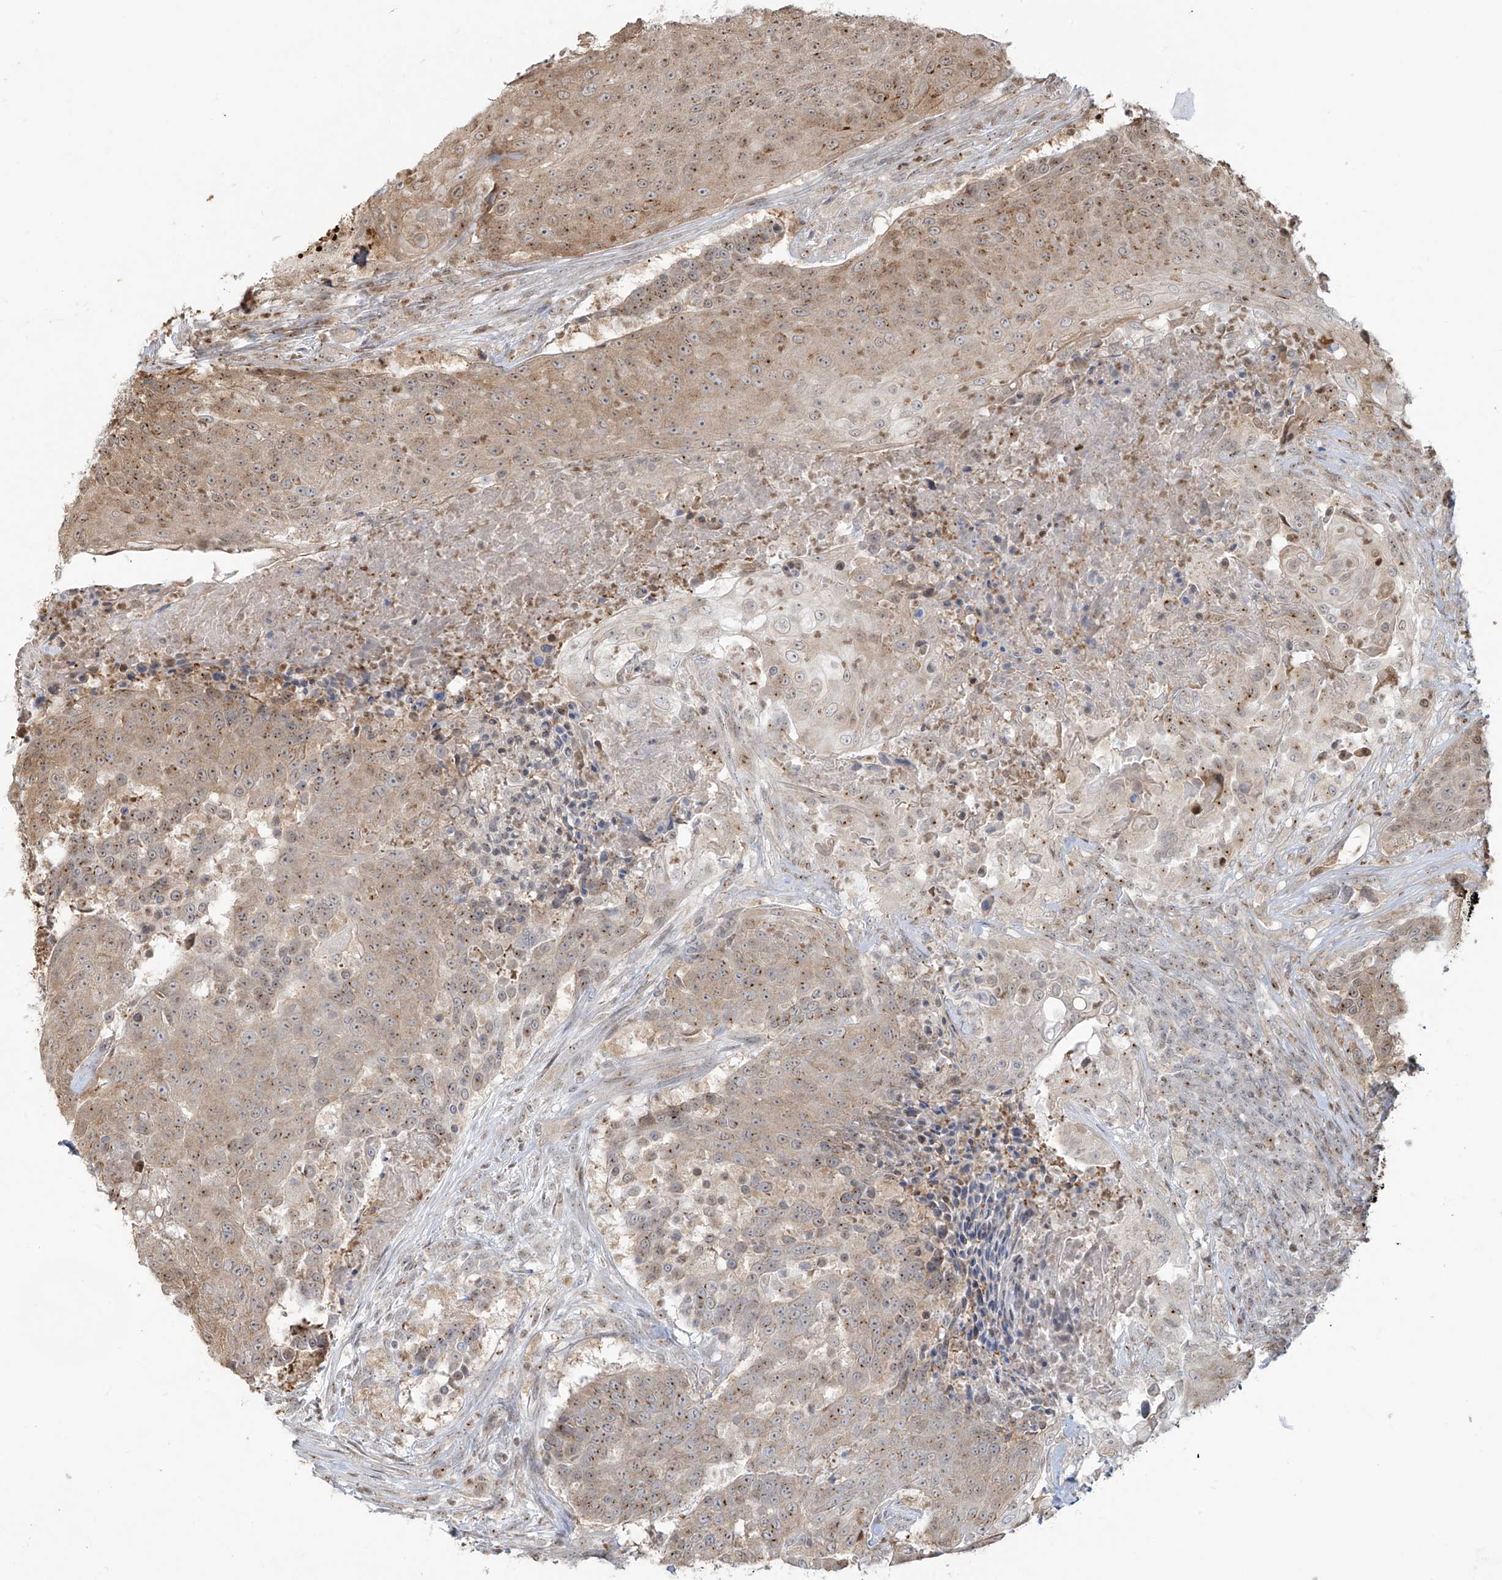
{"staining": {"intensity": "weak", "quantity": ">75%", "location": "cytoplasmic/membranous,nuclear"}, "tissue": "urothelial cancer", "cell_type": "Tumor cells", "image_type": "cancer", "snomed": [{"axis": "morphology", "description": "Urothelial carcinoma, High grade"}, {"axis": "topography", "description": "Urinary bladder"}], "caption": "High-power microscopy captured an immunohistochemistry (IHC) micrograph of urothelial cancer, revealing weak cytoplasmic/membranous and nuclear staining in about >75% of tumor cells.", "gene": "VMP1", "patient": {"sex": "female", "age": 63}}